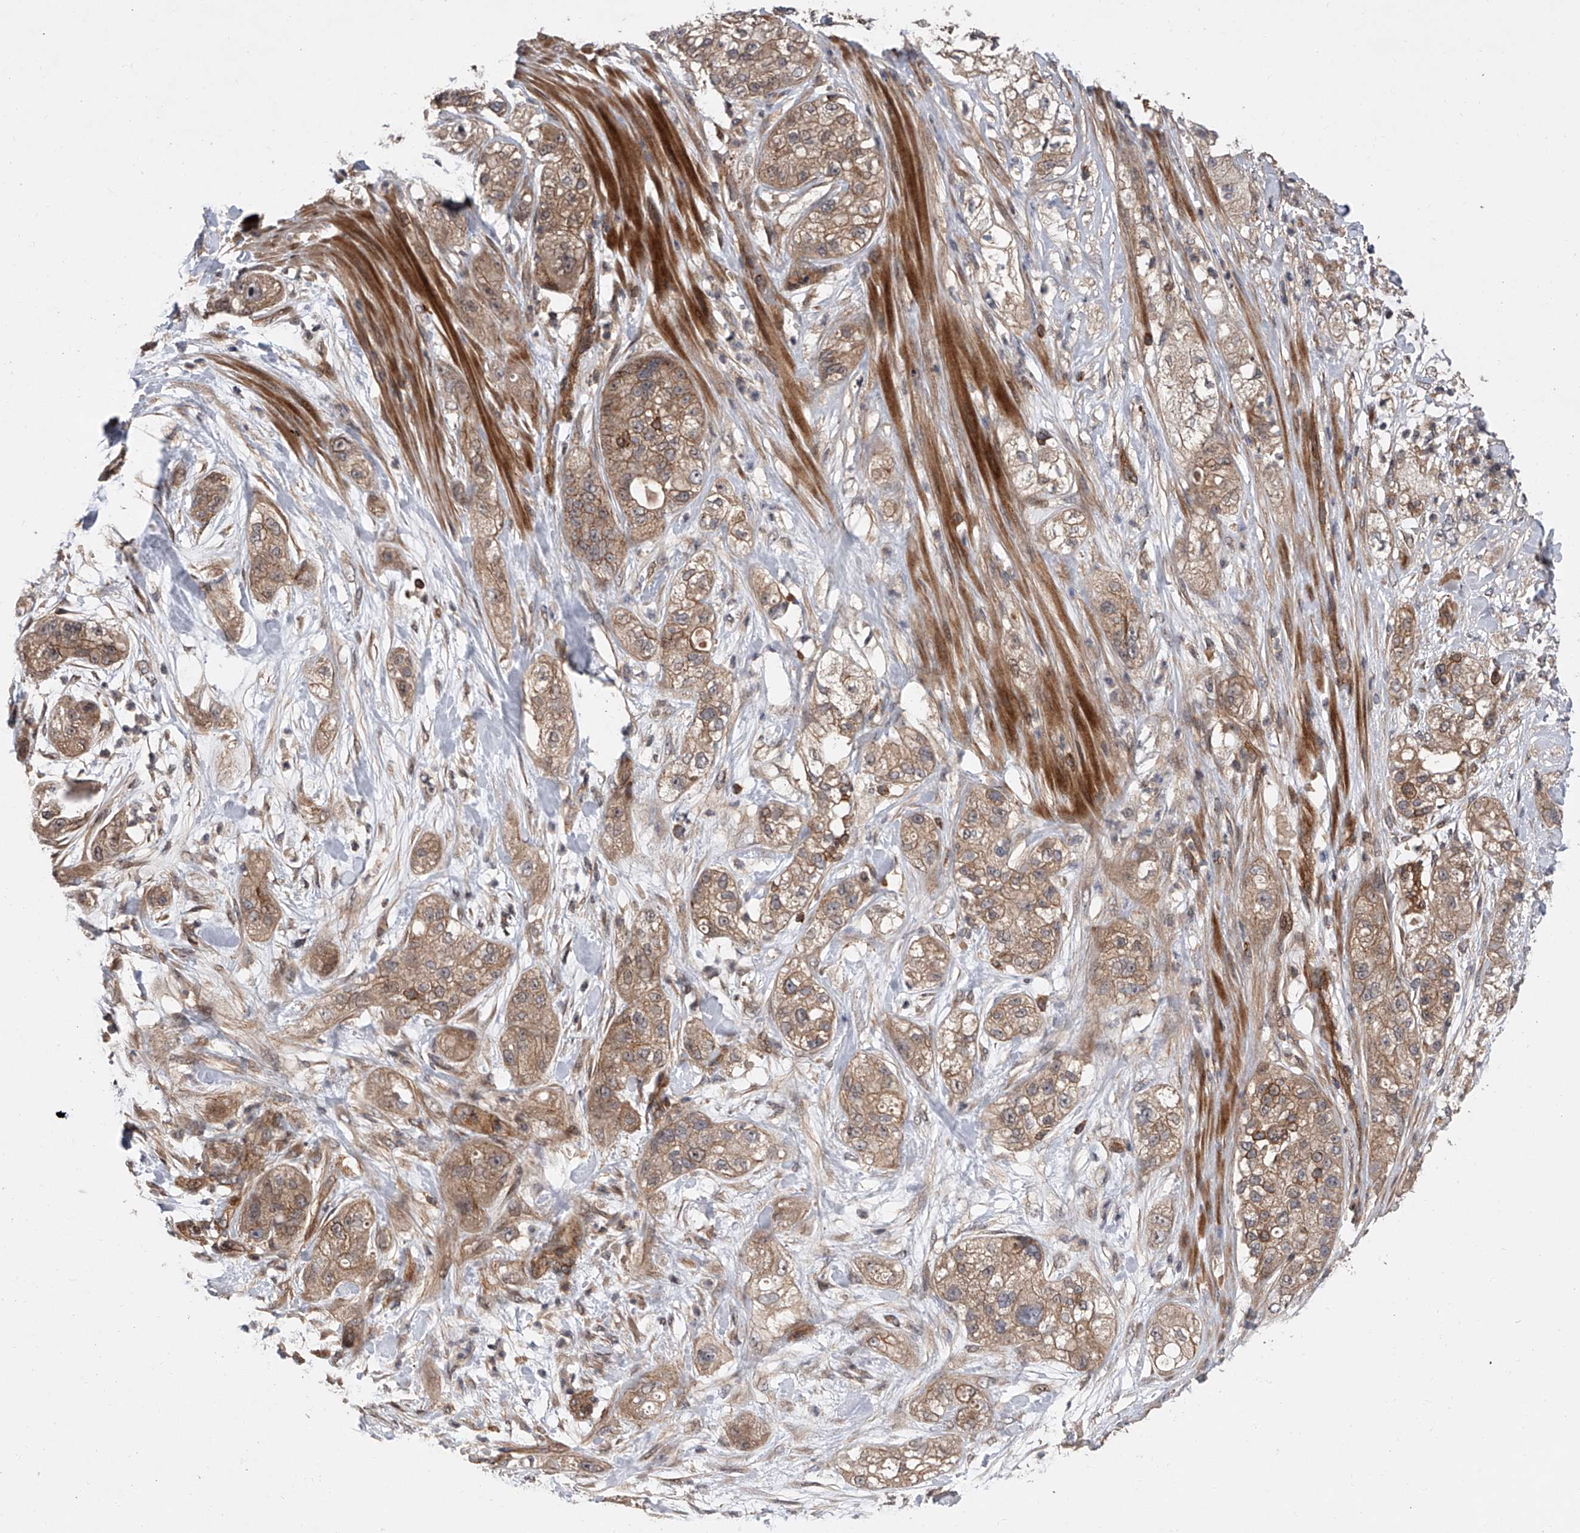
{"staining": {"intensity": "moderate", "quantity": ">75%", "location": "cytoplasmic/membranous"}, "tissue": "pancreatic cancer", "cell_type": "Tumor cells", "image_type": "cancer", "snomed": [{"axis": "morphology", "description": "Adenocarcinoma, NOS"}, {"axis": "topography", "description": "Pancreas"}], "caption": "Human pancreatic adenocarcinoma stained with a brown dye displays moderate cytoplasmic/membranous positive expression in about >75% of tumor cells.", "gene": "USP47", "patient": {"sex": "female", "age": 78}}